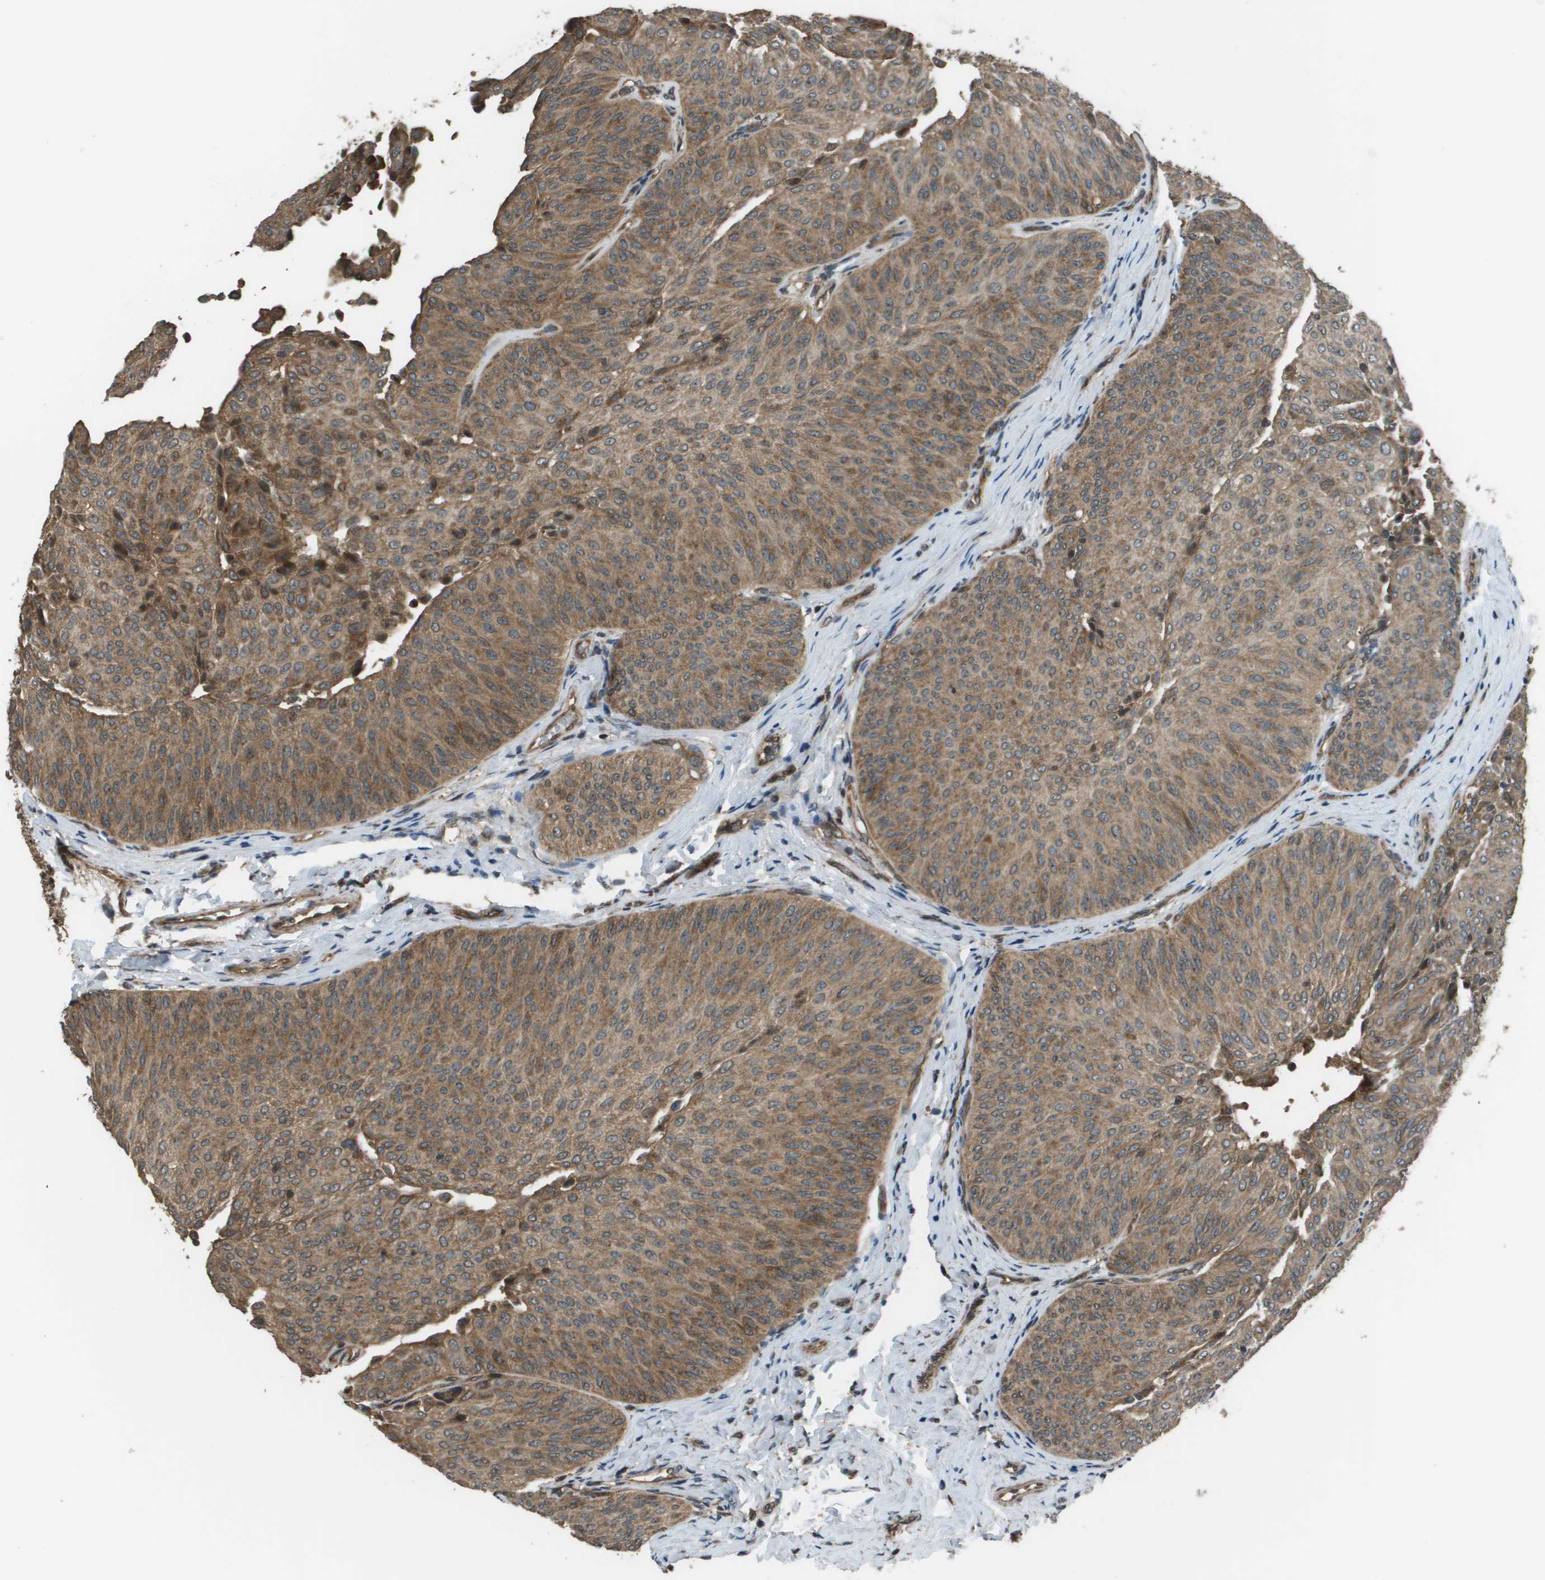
{"staining": {"intensity": "moderate", "quantity": ">75%", "location": "cytoplasmic/membranous"}, "tissue": "urothelial cancer", "cell_type": "Tumor cells", "image_type": "cancer", "snomed": [{"axis": "morphology", "description": "Urothelial carcinoma, Low grade"}, {"axis": "topography", "description": "Urinary bladder"}], "caption": "About >75% of tumor cells in human urothelial carcinoma (low-grade) exhibit moderate cytoplasmic/membranous protein positivity as visualized by brown immunohistochemical staining.", "gene": "PLPBP", "patient": {"sex": "female", "age": 60}}